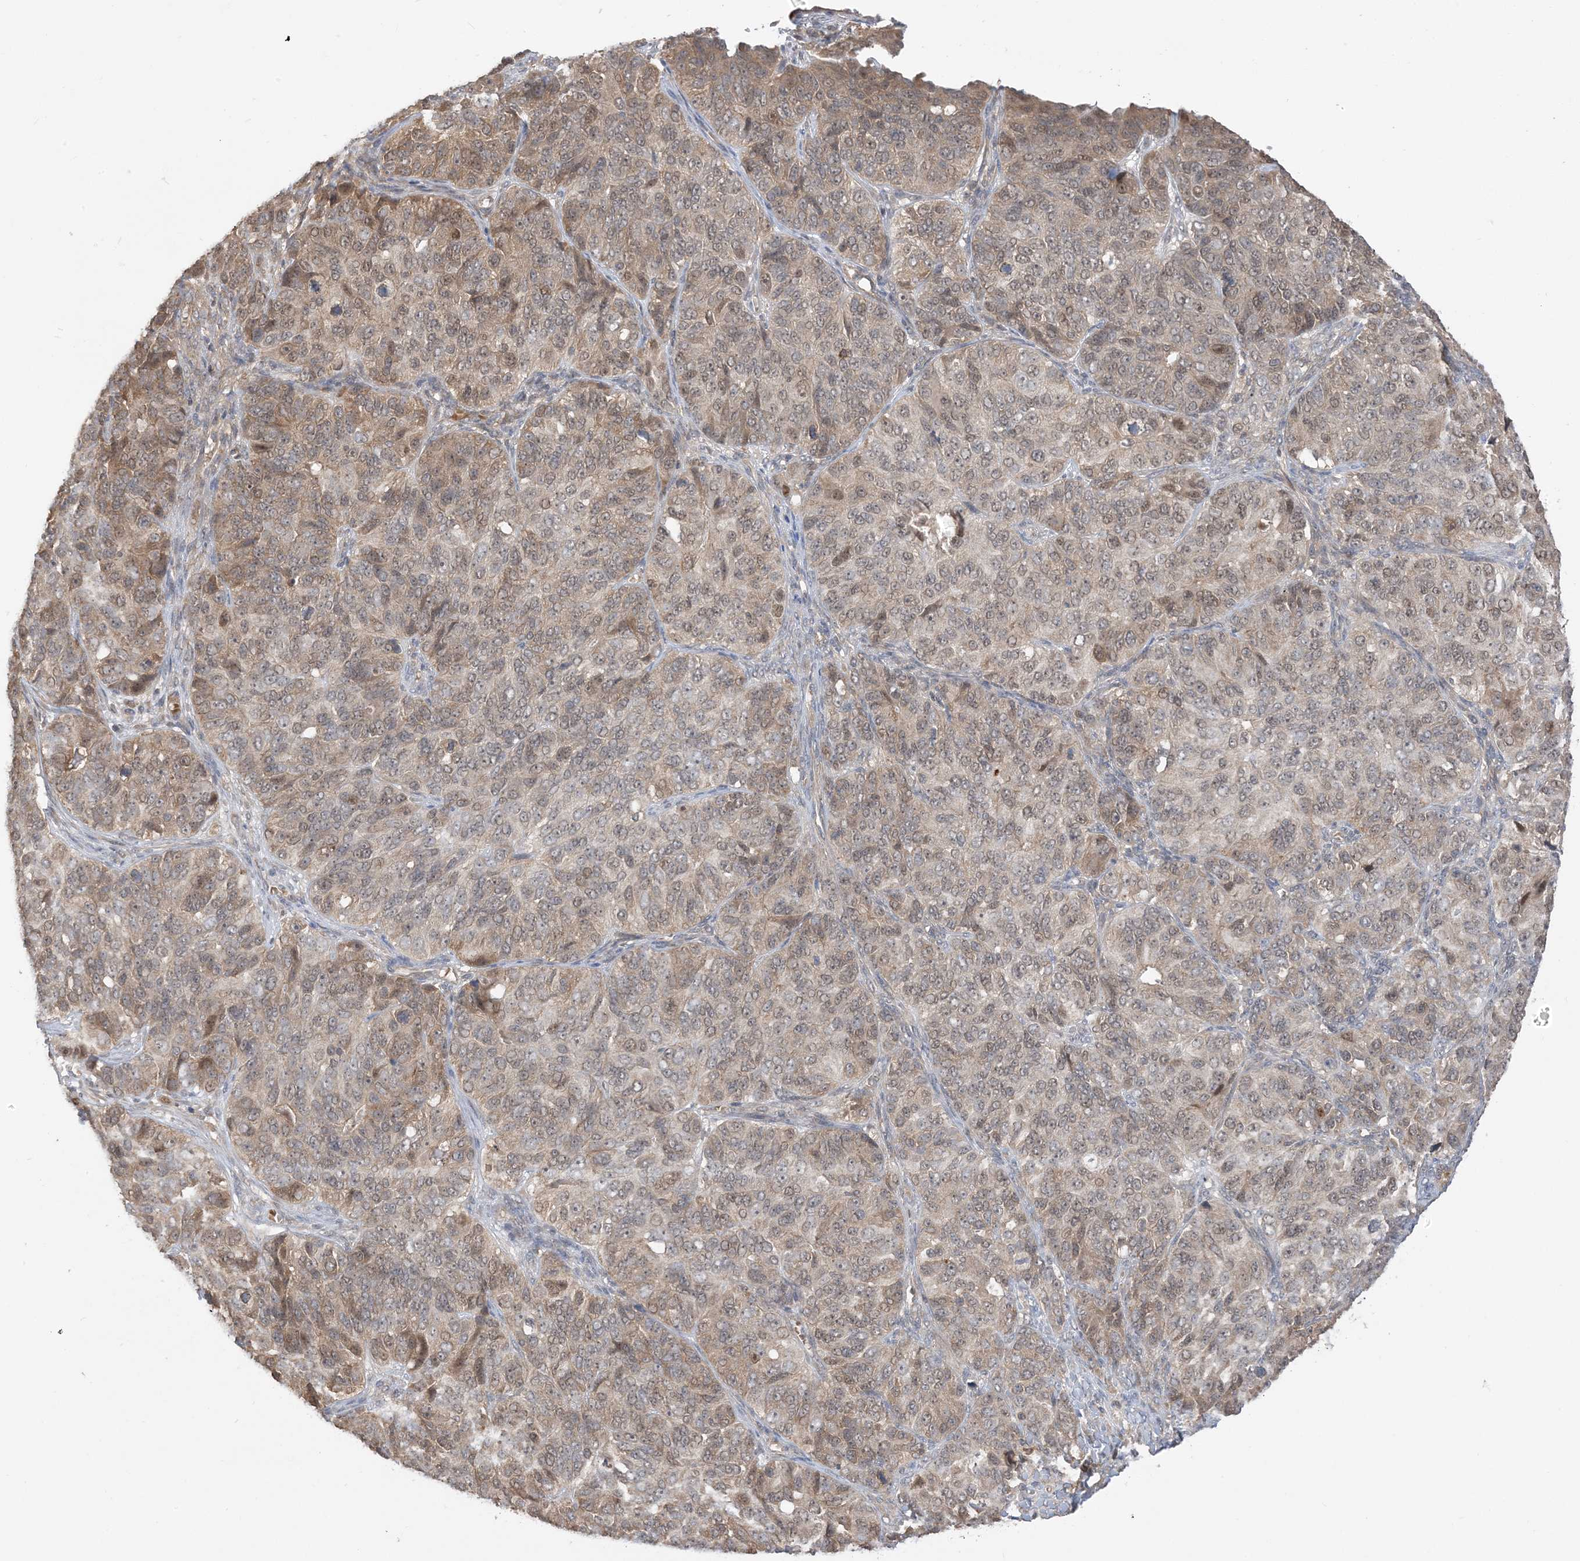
{"staining": {"intensity": "weak", "quantity": ">75%", "location": "cytoplasmic/membranous,nuclear"}, "tissue": "ovarian cancer", "cell_type": "Tumor cells", "image_type": "cancer", "snomed": [{"axis": "morphology", "description": "Carcinoma, endometroid"}, {"axis": "topography", "description": "Ovary"}], "caption": "A micrograph showing weak cytoplasmic/membranous and nuclear expression in approximately >75% of tumor cells in ovarian endometroid carcinoma, as visualized by brown immunohistochemical staining.", "gene": "WDR26", "patient": {"sex": "female", "age": 51}}